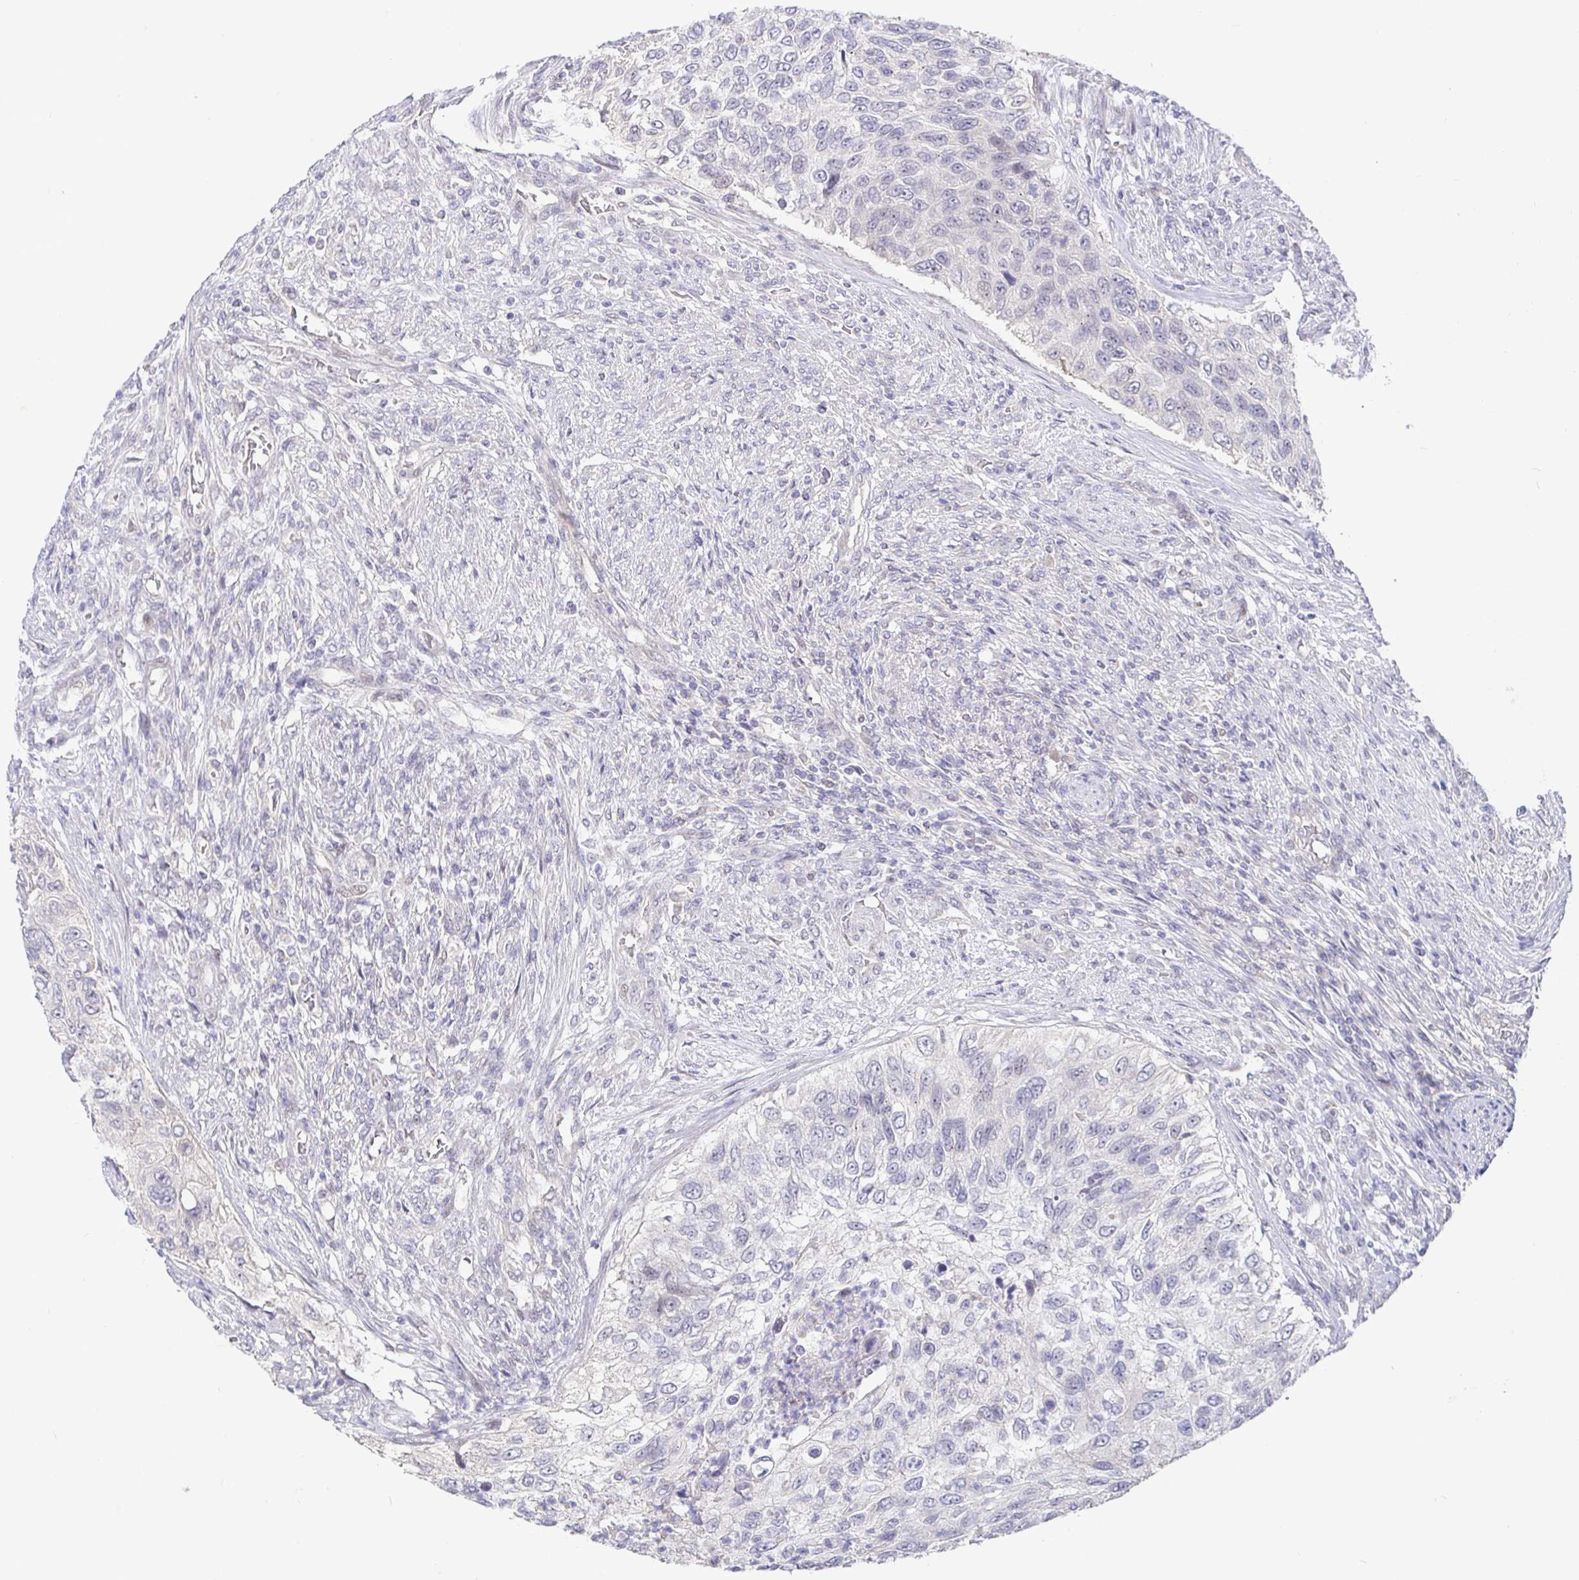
{"staining": {"intensity": "negative", "quantity": "none", "location": "none"}, "tissue": "urothelial cancer", "cell_type": "Tumor cells", "image_type": "cancer", "snomed": [{"axis": "morphology", "description": "Urothelial carcinoma, High grade"}, {"axis": "topography", "description": "Urinary bladder"}], "caption": "An image of high-grade urothelial carcinoma stained for a protein displays no brown staining in tumor cells.", "gene": "CIT", "patient": {"sex": "female", "age": 60}}